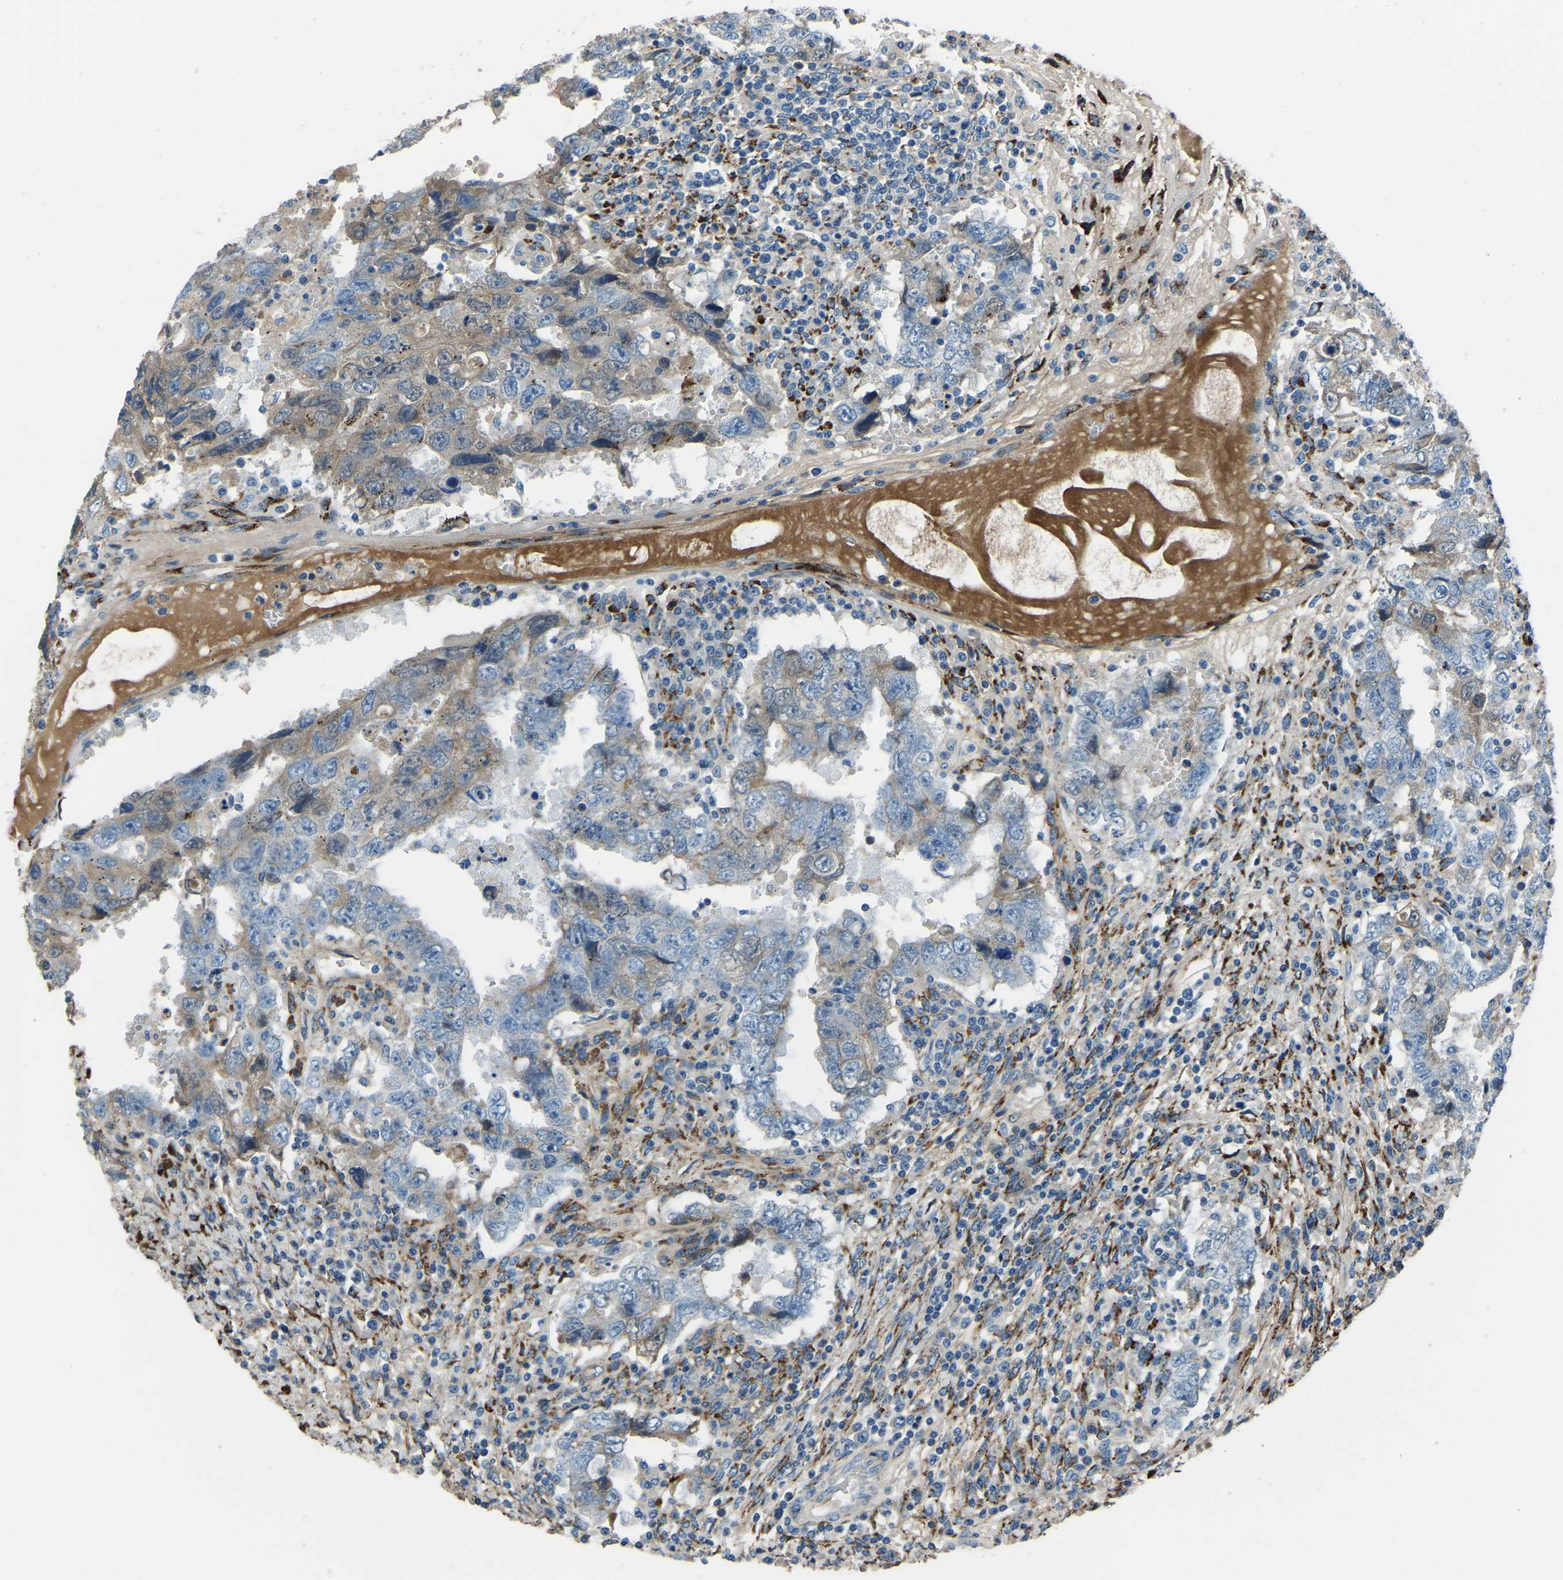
{"staining": {"intensity": "weak", "quantity": "25%-75%", "location": "cytoplasmic/membranous"}, "tissue": "testis cancer", "cell_type": "Tumor cells", "image_type": "cancer", "snomed": [{"axis": "morphology", "description": "Carcinoma, Embryonal, NOS"}, {"axis": "topography", "description": "Testis"}], "caption": "A brown stain labels weak cytoplasmic/membranous expression of a protein in human embryonal carcinoma (testis) tumor cells. (DAB IHC with brightfield microscopy, high magnification).", "gene": "COL3A1", "patient": {"sex": "male", "age": 26}}